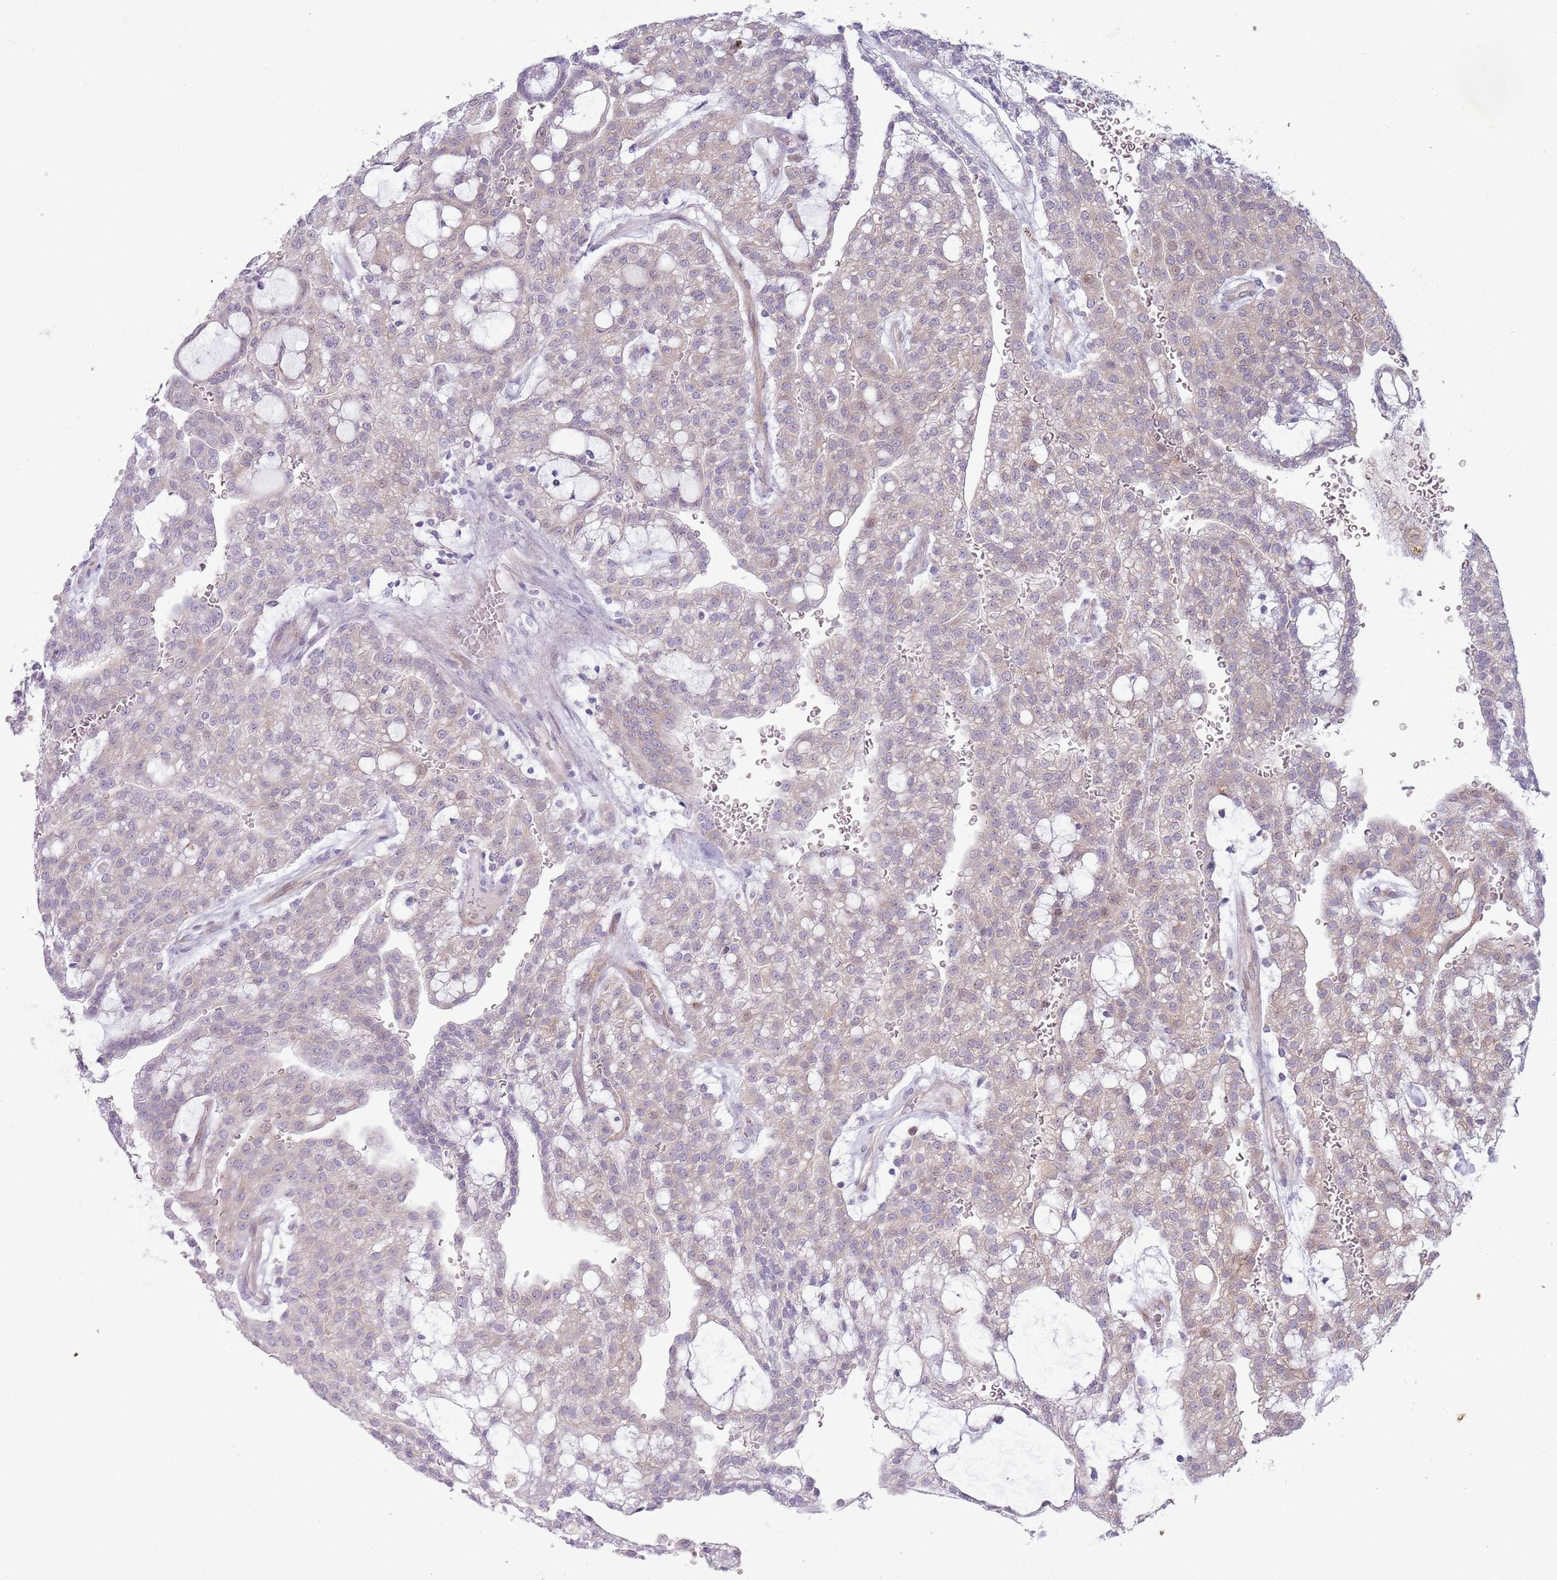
{"staining": {"intensity": "negative", "quantity": "none", "location": "none"}, "tissue": "renal cancer", "cell_type": "Tumor cells", "image_type": "cancer", "snomed": [{"axis": "morphology", "description": "Adenocarcinoma, NOS"}, {"axis": "topography", "description": "Kidney"}], "caption": "Tumor cells are negative for brown protein staining in renal cancer.", "gene": "CCDC150", "patient": {"sex": "male", "age": 63}}